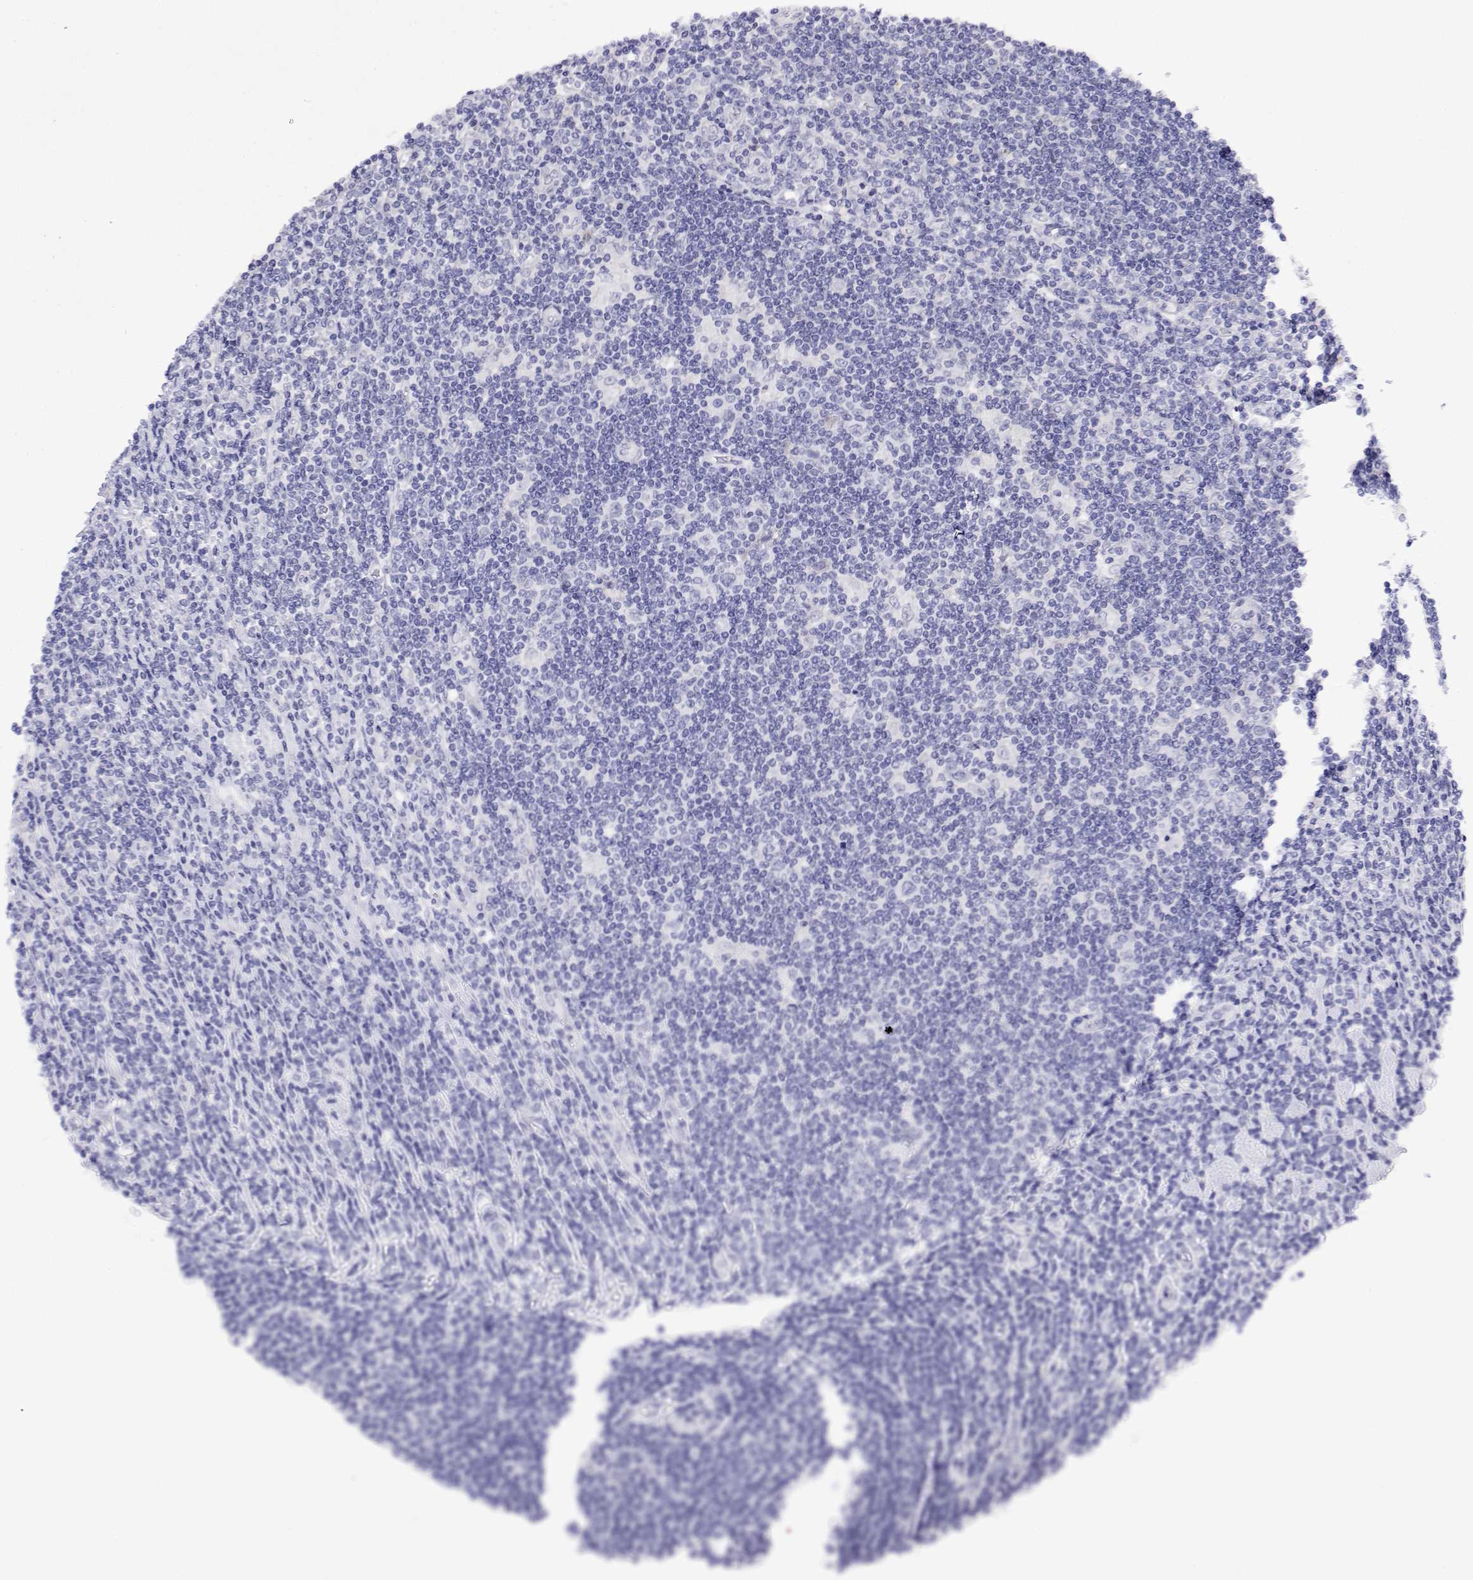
{"staining": {"intensity": "negative", "quantity": "none", "location": "none"}, "tissue": "lymphoma", "cell_type": "Tumor cells", "image_type": "cancer", "snomed": [{"axis": "morphology", "description": "Hodgkin's disease, NOS"}, {"axis": "topography", "description": "Lymph node"}], "caption": "Immunohistochemistry (IHC) image of human lymphoma stained for a protein (brown), which demonstrates no expression in tumor cells.", "gene": "LY6D", "patient": {"sex": "male", "age": 40}}